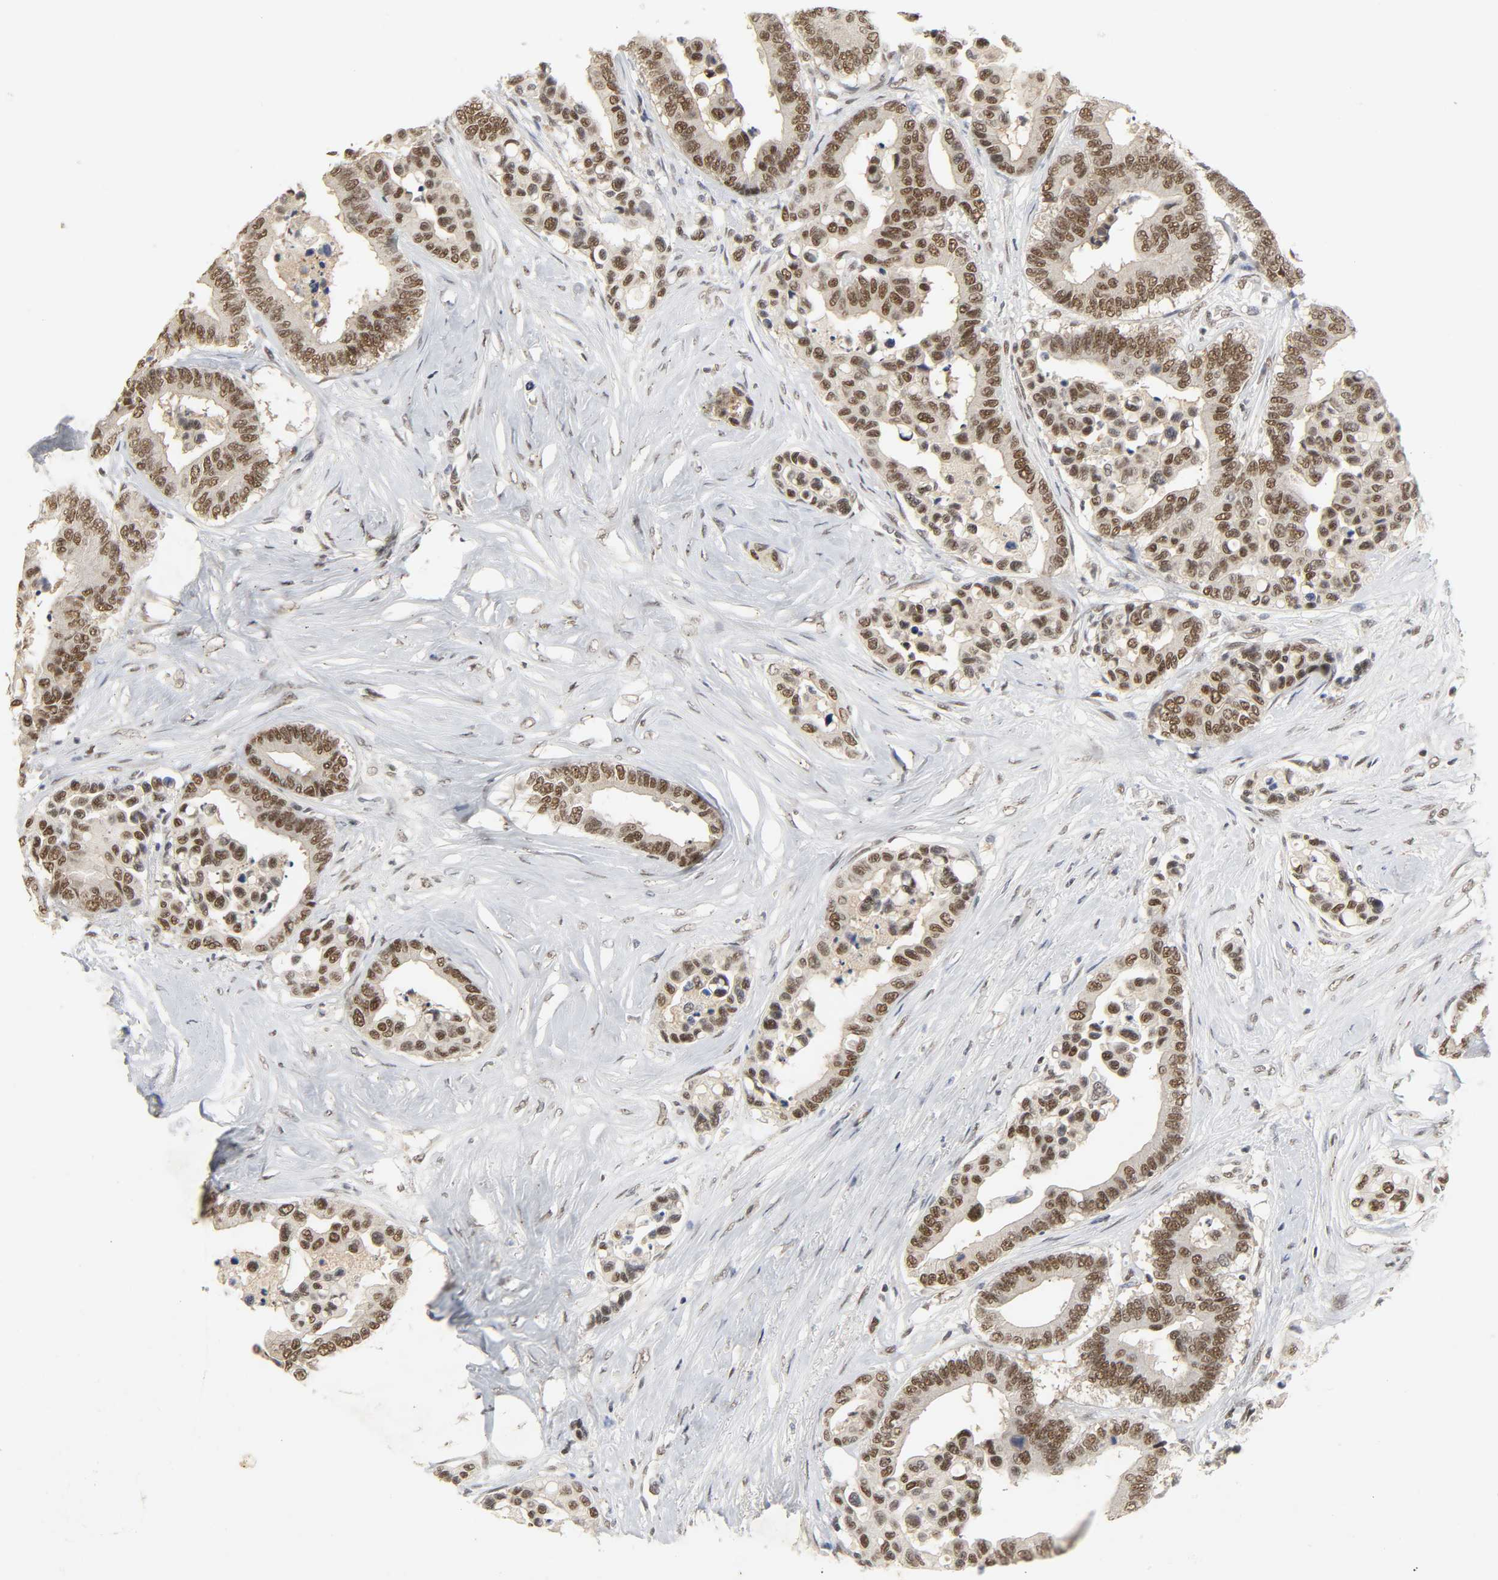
{"staining": {"intensity": "moderate", "quantity": ">75%", "location": "nuclear"}, "tissue": "colorectal cancer", "cell_type": "Tumor cells", "image_type": "cancer", "snomed": [{"axis": "morphology", "description": "Adenocarcinoma, NOS"}, {"axis": "topography", "description": "Colon"}], "caption": "The photomicrograph reveals staining of colorectal cancer, revealing moderate nuclear protein positivity (brown color) within tumor cells.", "gene": "NCOA6", "patient": {"sex": "male", "age": 82}}